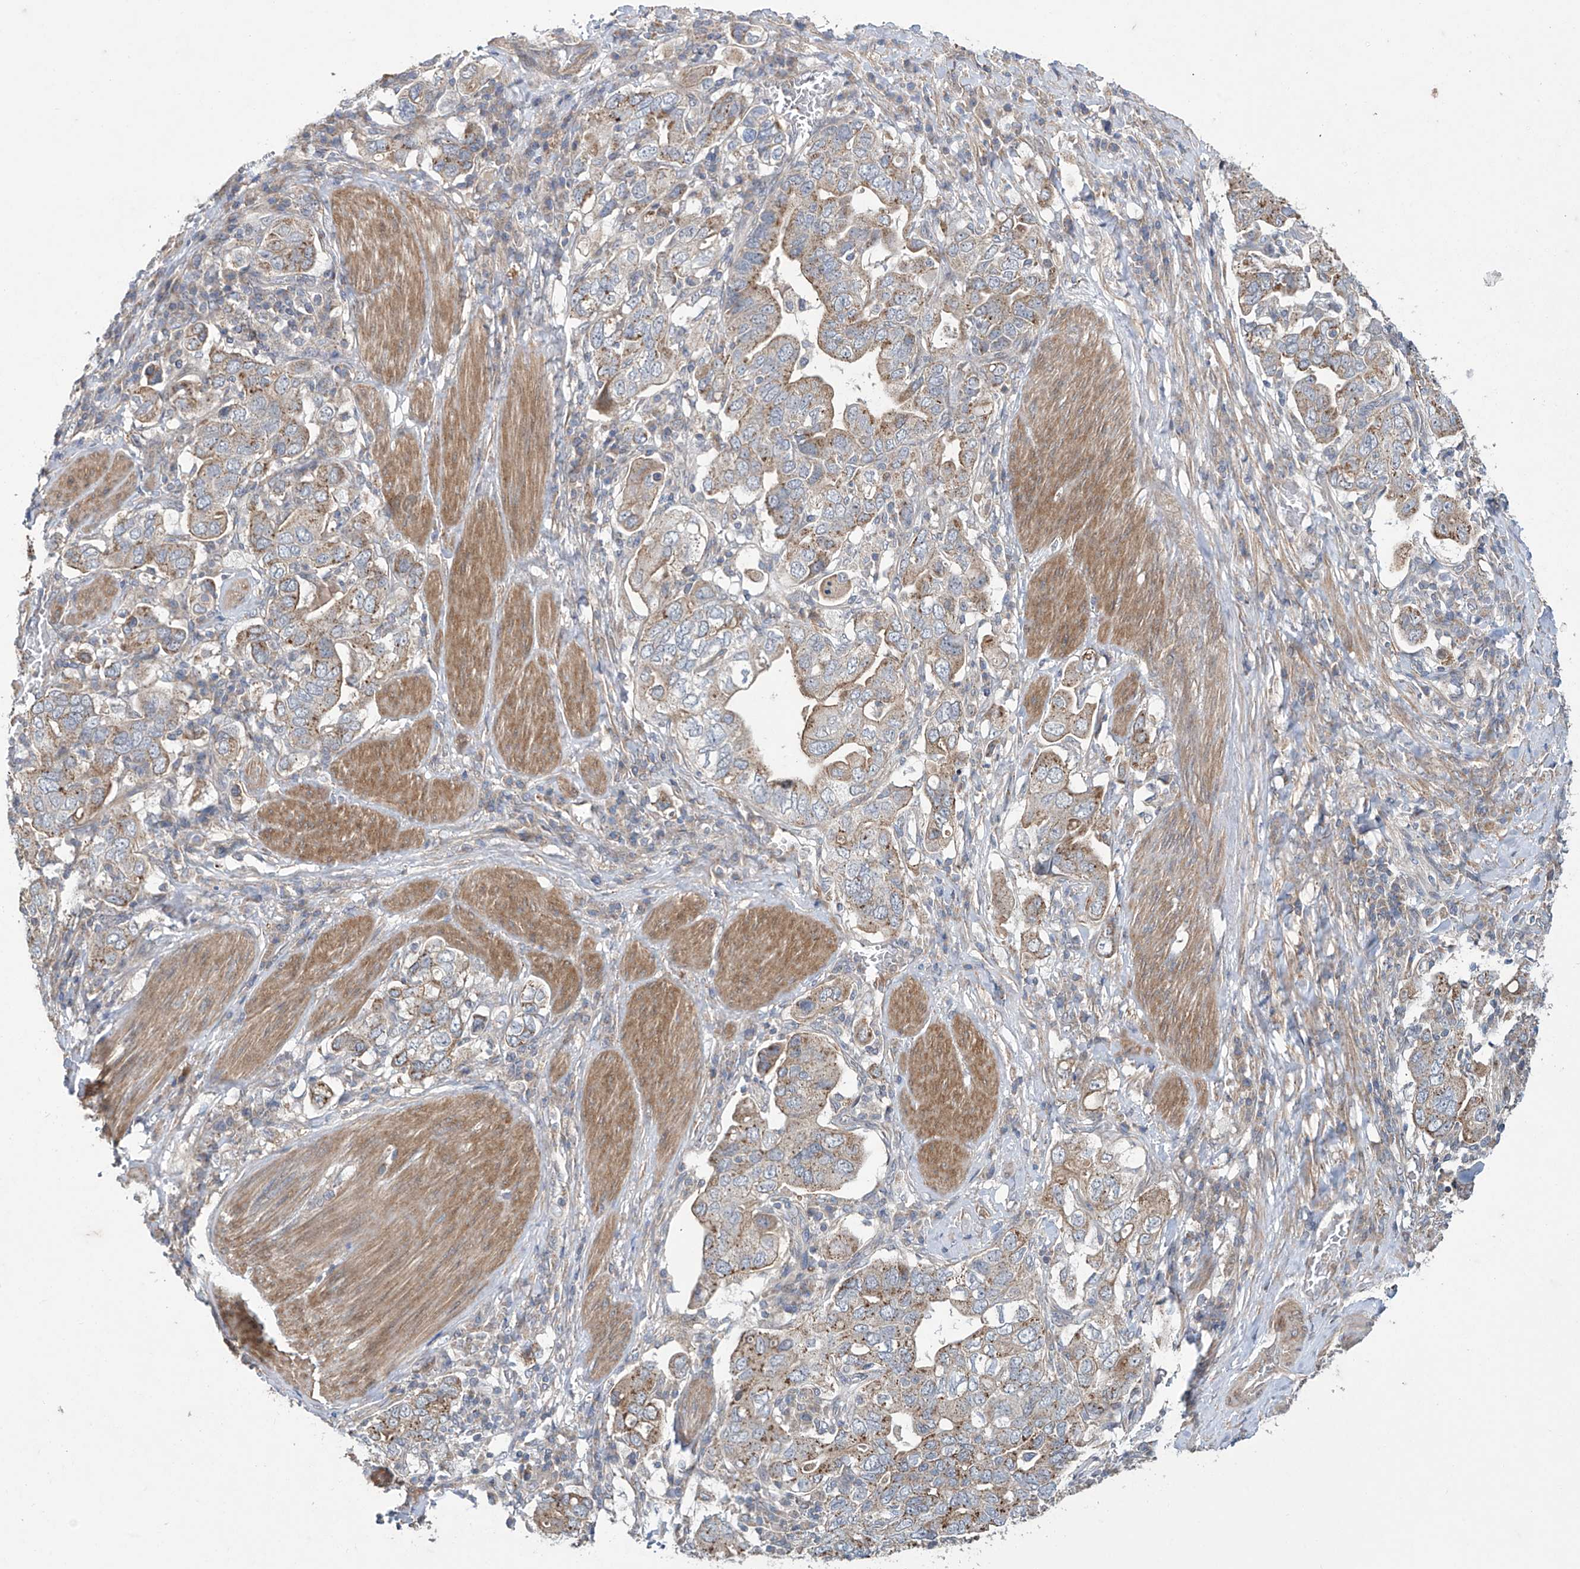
{"staining": {"intensity": "moderate", "quantity": "25%-75%", "location": "cytoplasmic/membranous"}, "tissue": "stomach cancer", "cell_type": "Tumor cells", "image_type": "cancer", "snomed": [{"axis": "morphology", "description": "Adenocarcinoma, NOS"}, {"axis": "topography", "description": "Stomach, upper"}], "caption": "Stomach cancer (adenocarcinoma) tissue shows moderate cytoplasmic/membranous positivity in approximately 25%-75% of tumor cells, visualized by immunohistochemistry.", "gene": "TRIM60", "patient": {"sex": "male", "age": 62}}